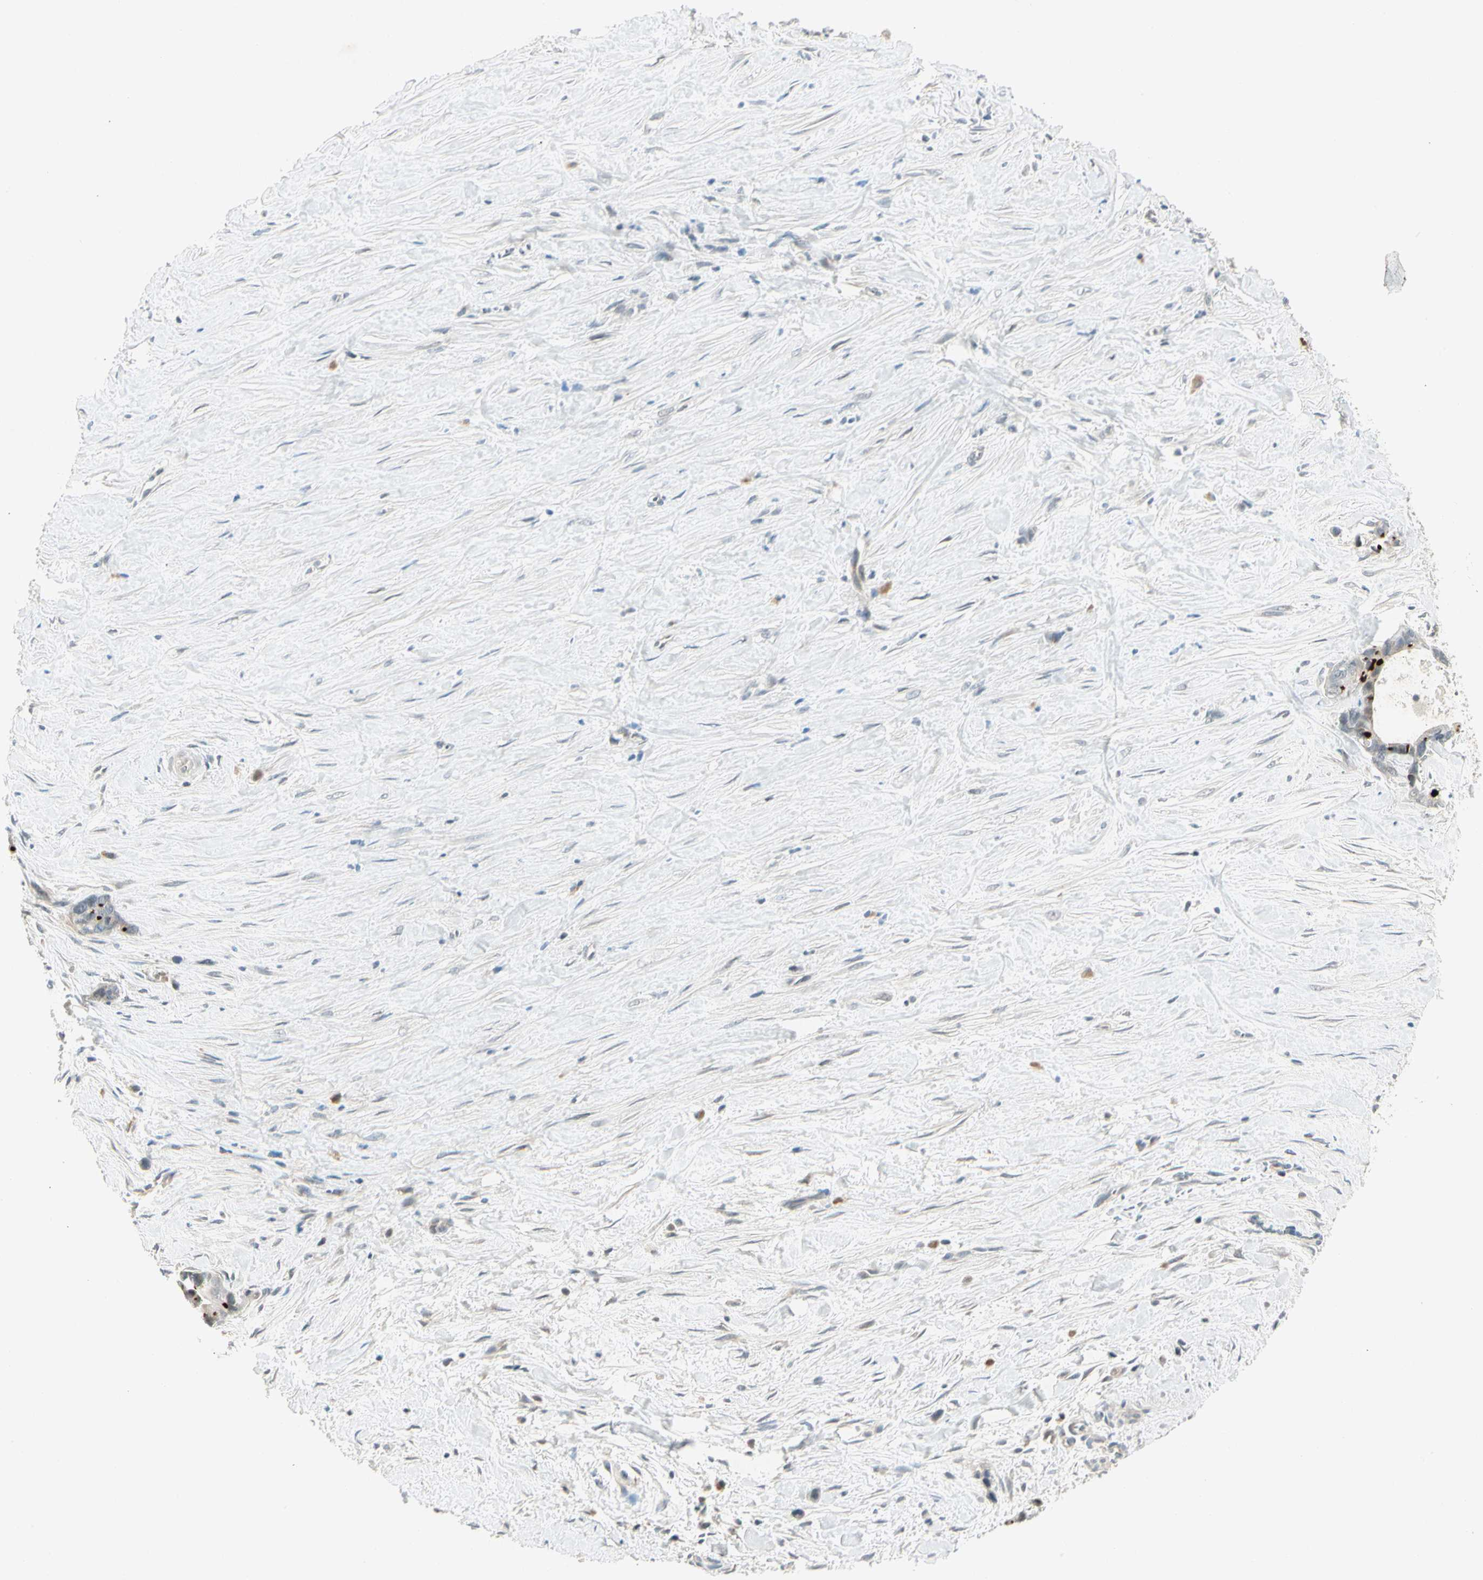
{"staining": {"intensity": "strong", "quantity": "<25%", "location": "cytoplasmic/membranous"}, "tissue": "liver cancer", "cell_type": "Tumor cells", "image_type": "cancer", "snomed": [{"axis": "morphology", "description": "Cholangiocarcinoma"}, {"axis": "topography", "description": "Liver"}], "caption": "IHC of liver cholangiocarcinoma exhibits medium levels of strong cytoplasmic/membranous staining in approximately <25% of tumor cells.", "gene": "PCDHB15", "patient": {"sex": "female", "age": 55}}